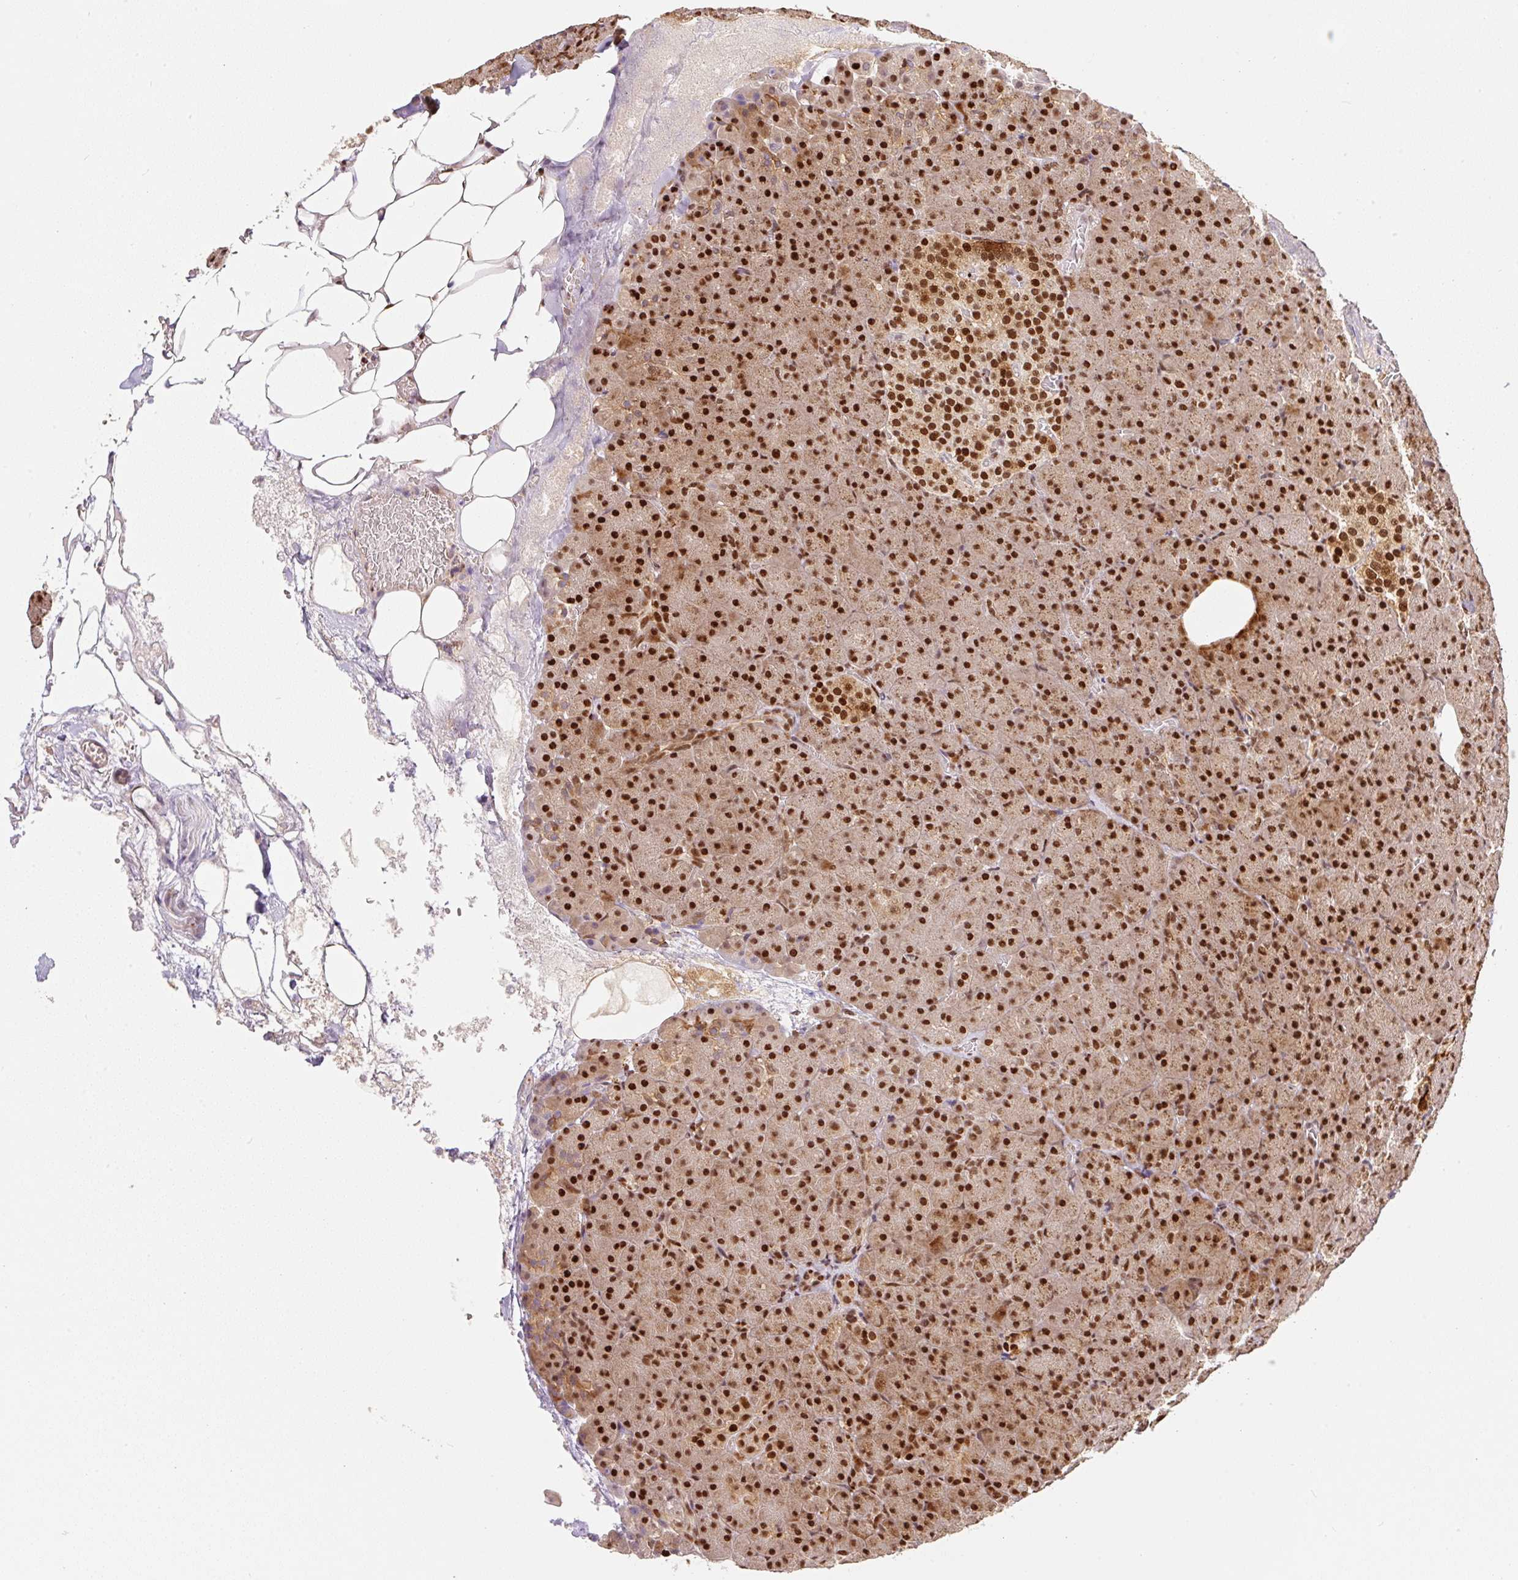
{"staining": {"intensity": "strong", "quantity": ">75%", "location": "nuclear"}, "tissue": "pancreas", "cell_type": "Exocrine glandular cells", "image_type": "normal", "snomed": [{"axis": "morphology", "description": "Normal tissue, NOS"}, {"axis": "topography", "description": "Pancreas"}], "caption": "The micrograph reveals a brown stain indicating the presence of a protein in the nuclear of exocrine glandular cells in pancreas. The staining was performed using DAB (3,3'-diaminobenzidine) to visualize the protein expression in brown, while the nuclei were stained in blue with hematoxylin (Magnification: 20x).", "gene": "GPR139", "patient": {"sex": "female", "age": 74}}